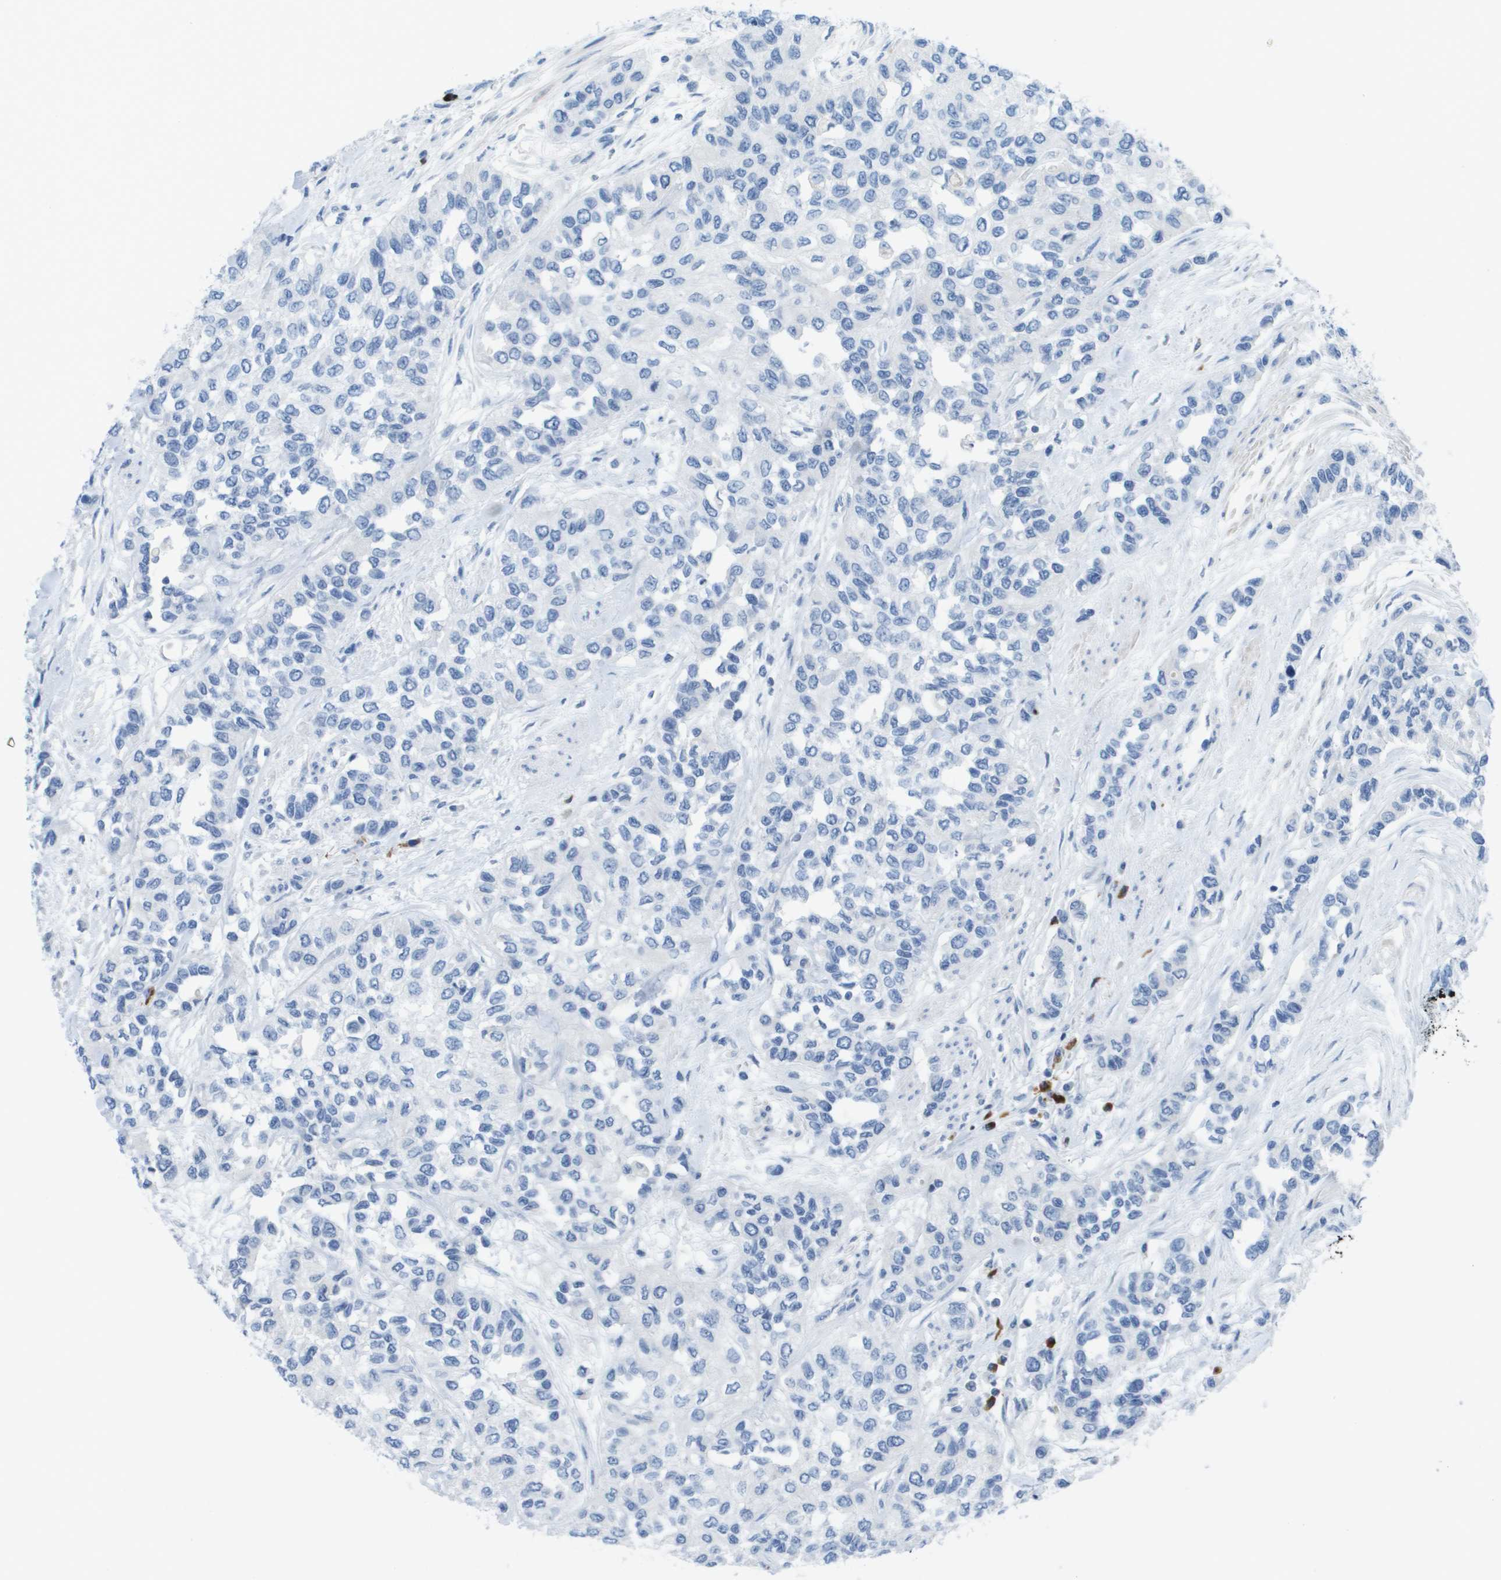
{"staining": {"intensity": "negative", "quantity": "none", "location": "none"}, "tissue": "urothelial cancer", "cell_type": "Tumor cells", "image_type": "cancer", "snomed": [{"axis": "morphology", "description": "Urothelial carcinoma, High grade"}, {"axis": "topography", "description": "Urinary bladder"}], "caption": "This micrograph is of high-grade urothelial carcinoma stained with immunohistochemistry to label a protein in brown with the nuclei are counter-stained blue. There is no expression in tumor cells.", "gene": "GPR18", "patient": {"sex": "female", "age": 56}}